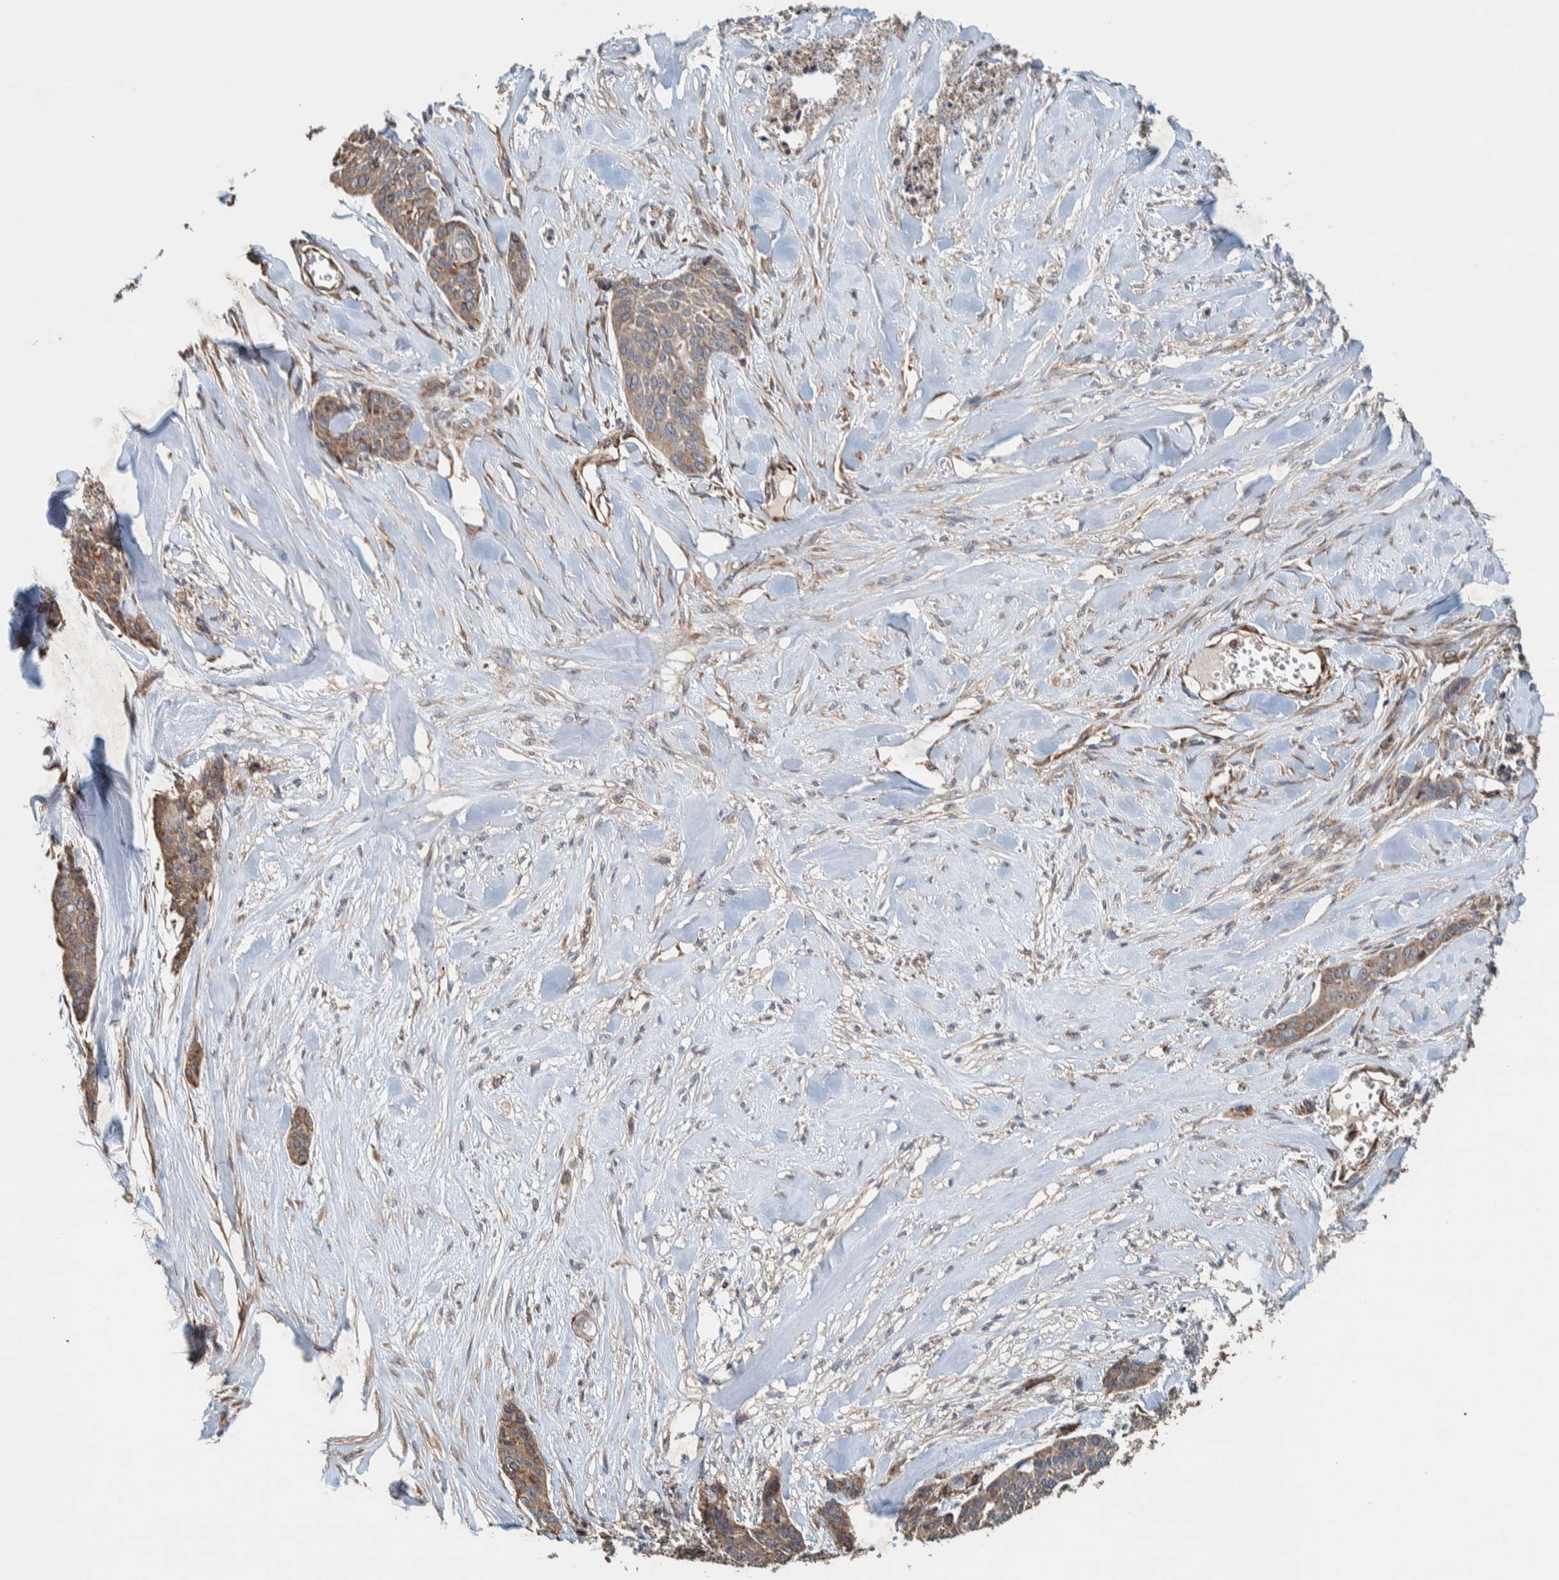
{"staining": {"intensity": "moderate", "quantity": ">75%", "location": "cytoplasmic/membranous"}, "tissue": "skin cancer", "cell_type": "Tumor cells", "image_type": "cancer", "snomed": [{"axis": "morphology", "description": "Basal cell carcinoma"}, {"axis": "topography", "description": "Skin"}], "caption": "Skin cancer was stained to show a protein in brown. There is medium levels of moderate cytoplasmic/membranous expression in about >75% of tumor cells. (Stains: DAB (3,3'-diaminobenzidine) in brown, nuclei in blue, Microscopy: brightfield microscopy at high magnification).", "gene": "PLA2G3", "patient": {"sex": "female", "age": 64}}